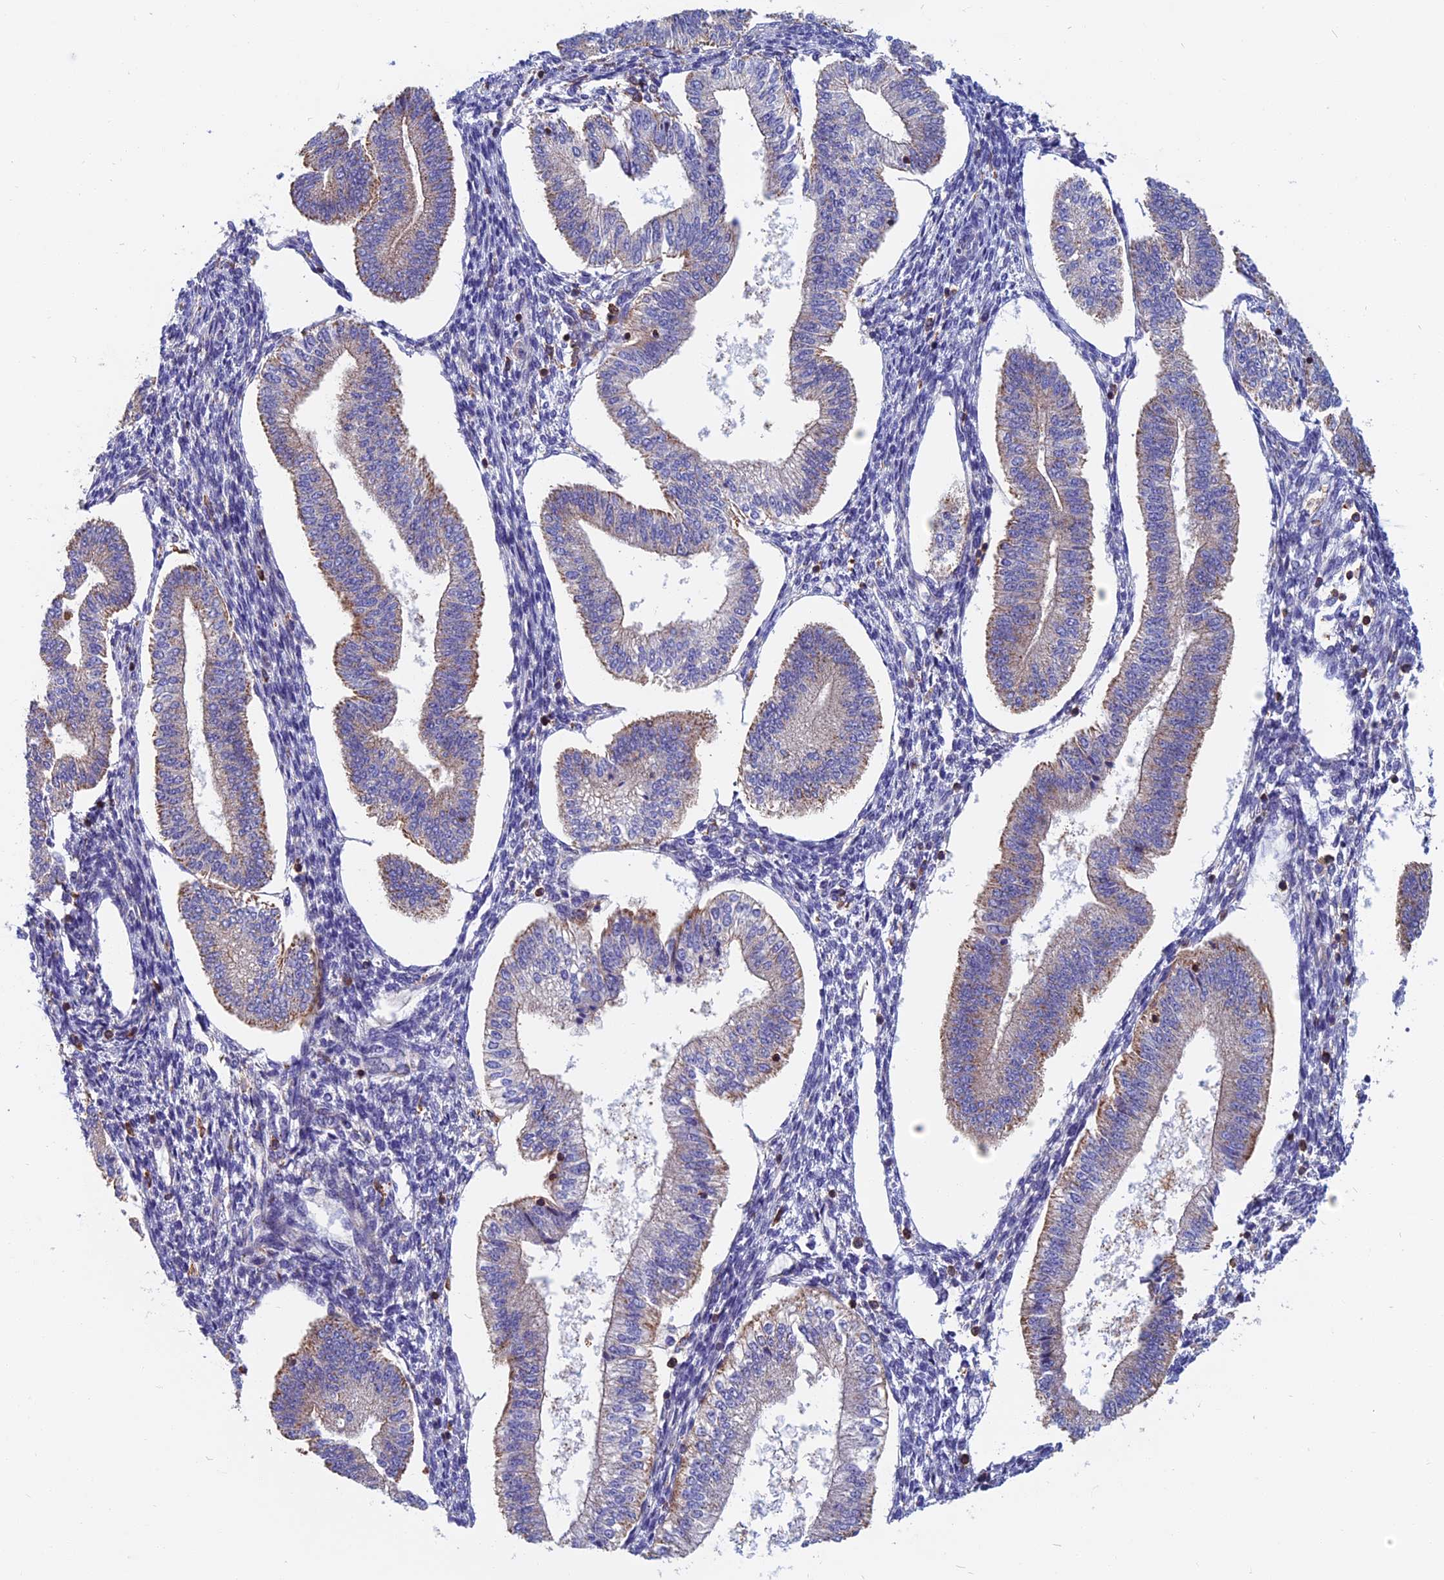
{"staining": {"intensity": "negative", "quantity": "none", "location": "none"}, "tissue": "endometrium", "cell_type": "Cells in endometrial stroma", "image_type": "normal", "snomed": [{"axis": "morphology", "description": "Normal tissue, NOS"}, {"axis": "topography", "description": "Endometrium"}], "caption": "A histopathology image of endometrium stained for a protein reveals no brown staining in cells in endometrial stroma. (Brightfield microscopy of DAB (3,3'-diaminobenzidine) immunohistochemistry at high magnification).", "gene": "HSD17B8", "patient": {"sex": "female", "age": 34}}